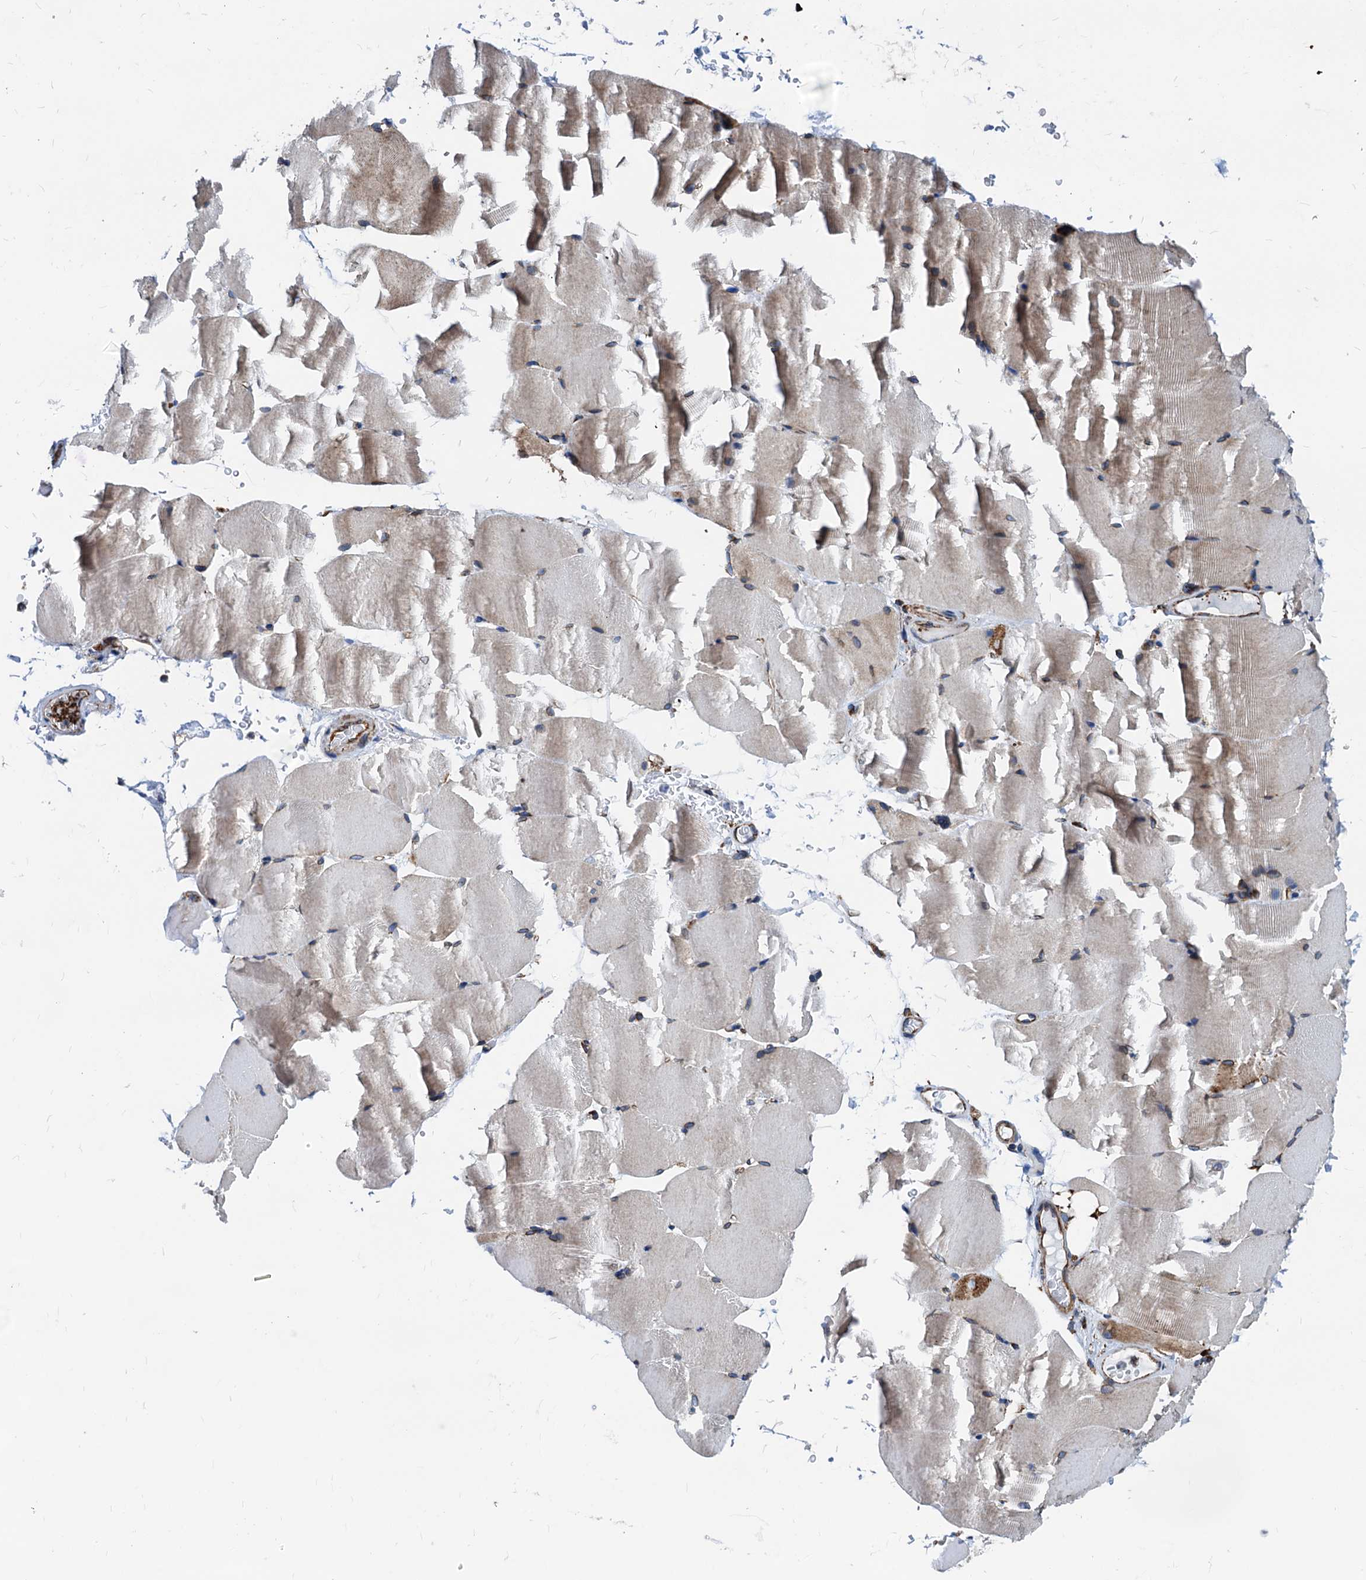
{"staining": {"intensity": "weak", "quantity": "<25%", "location": "cytoplasmic/membranous"}, "tissue": "skeletal muscle", "cell_type": "Myocytes", "image_type": "normal", "snomed": [{"axis": "morphology", "description": "Normal tissue, NOS"}, {"axis": "topography", "description": "Skeletal muscle"}, {"axis": "topography", "description": "Parathyroid gland"}], "caption": "An immunohistochemistry (IHC) micrograph of normal skeletal muscle is shown. There is no staining in myocytes of skeletal muscle. The staining is performed using DAB brown chromogen with nuclei counter-stained in using hematoxylin.", "gene": "HSPA5", "patient": {"sex": "female", "age": 37}}